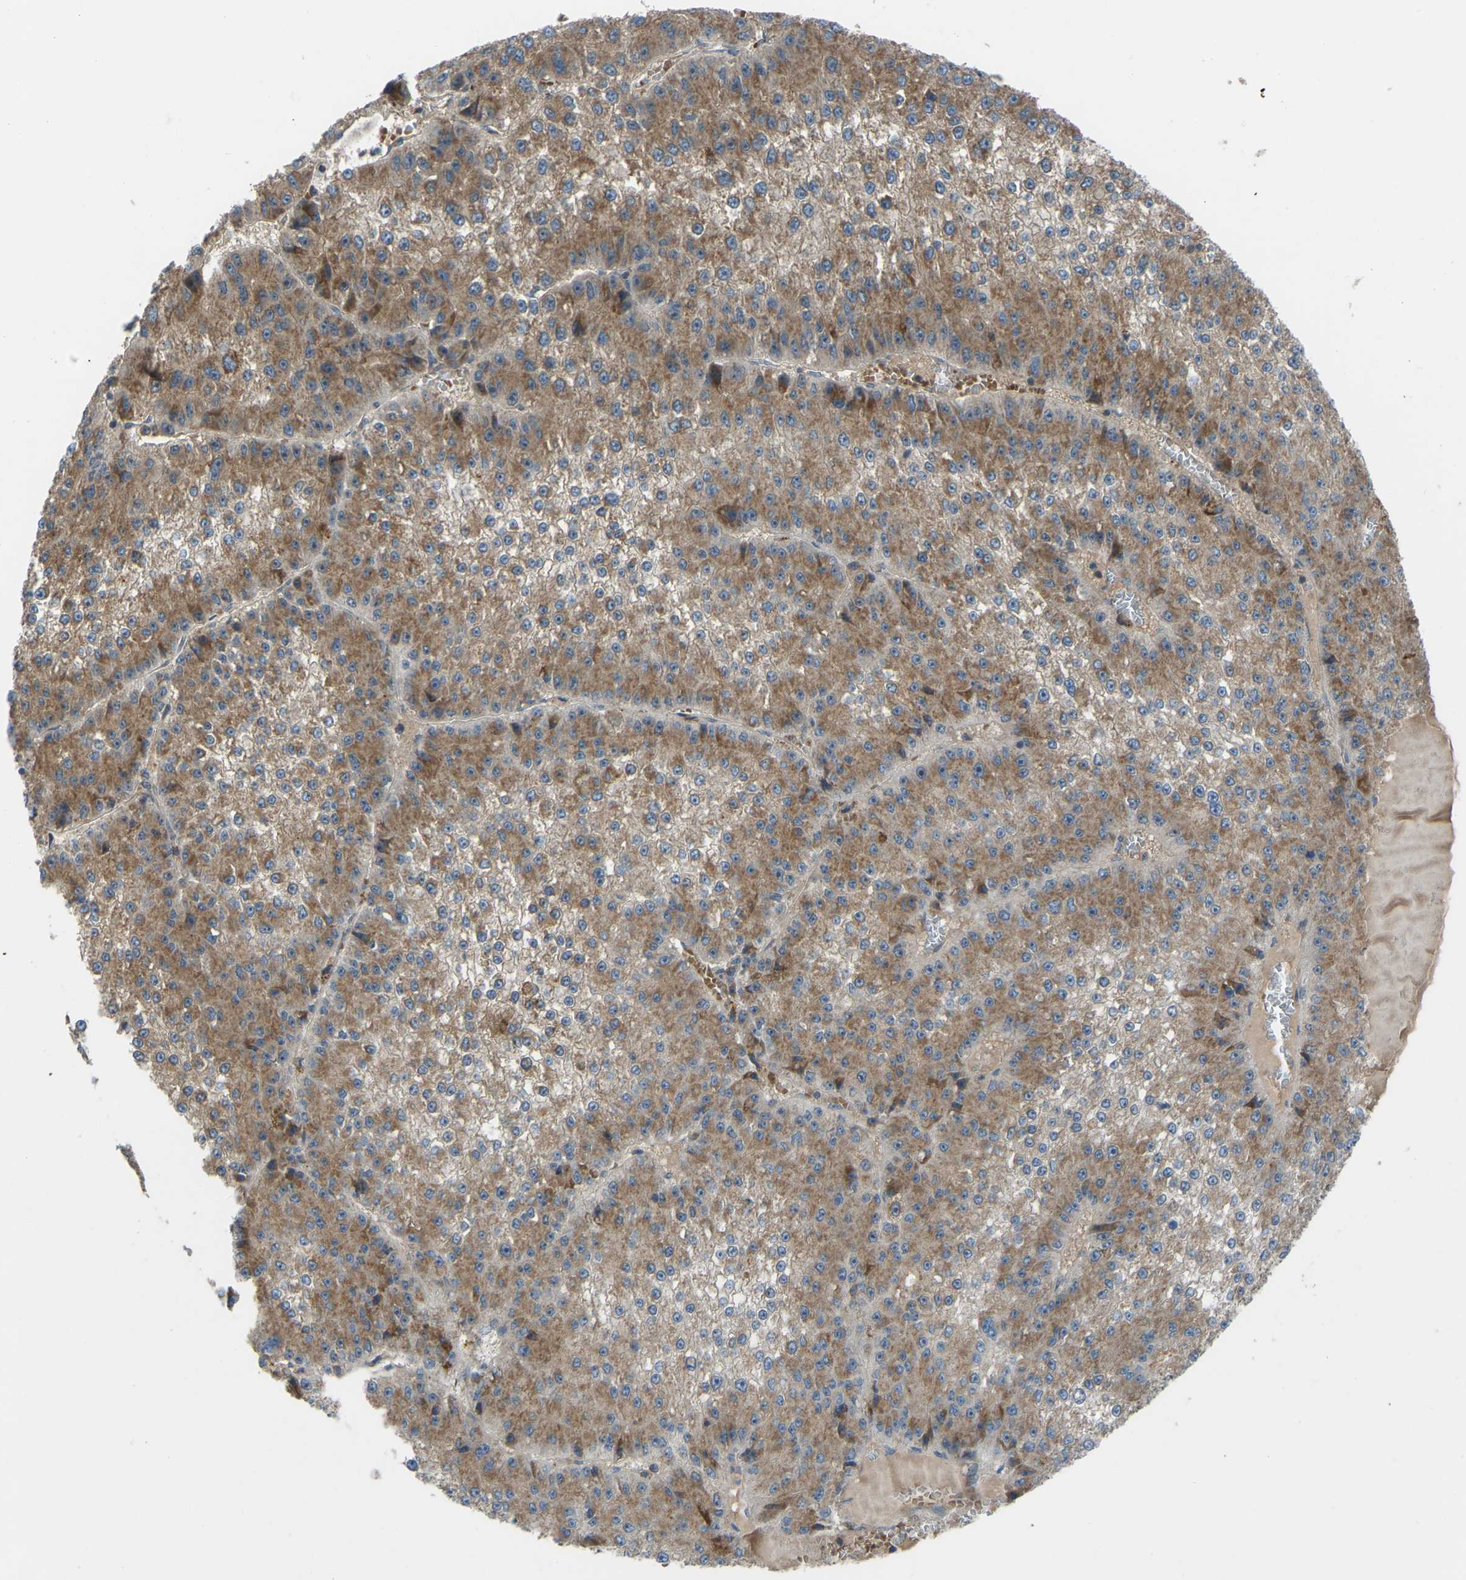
{"staining": {"intensity": "moderate", "quantity": ">75%", "location": "cytoplasmic/membranous"}, "tissue": "liver cancer", "cell_type": "Tumor cells", "image_type": "cancer", "snomed": [{"axis": "morphology", "description": "Carcinoma, Hepatocellular, NOS"}, {"axis": "topography", "description": "Liver"}], "caption": "Immunohistochemistry of human liver hepatocellular carcinoma demonstrates medium levels of moderate cytoplasmic/membranous positivity in approximately >75% of tumor cells.", "gene": "ZNF71", "patient": {"sex": "female", "age": 73}}